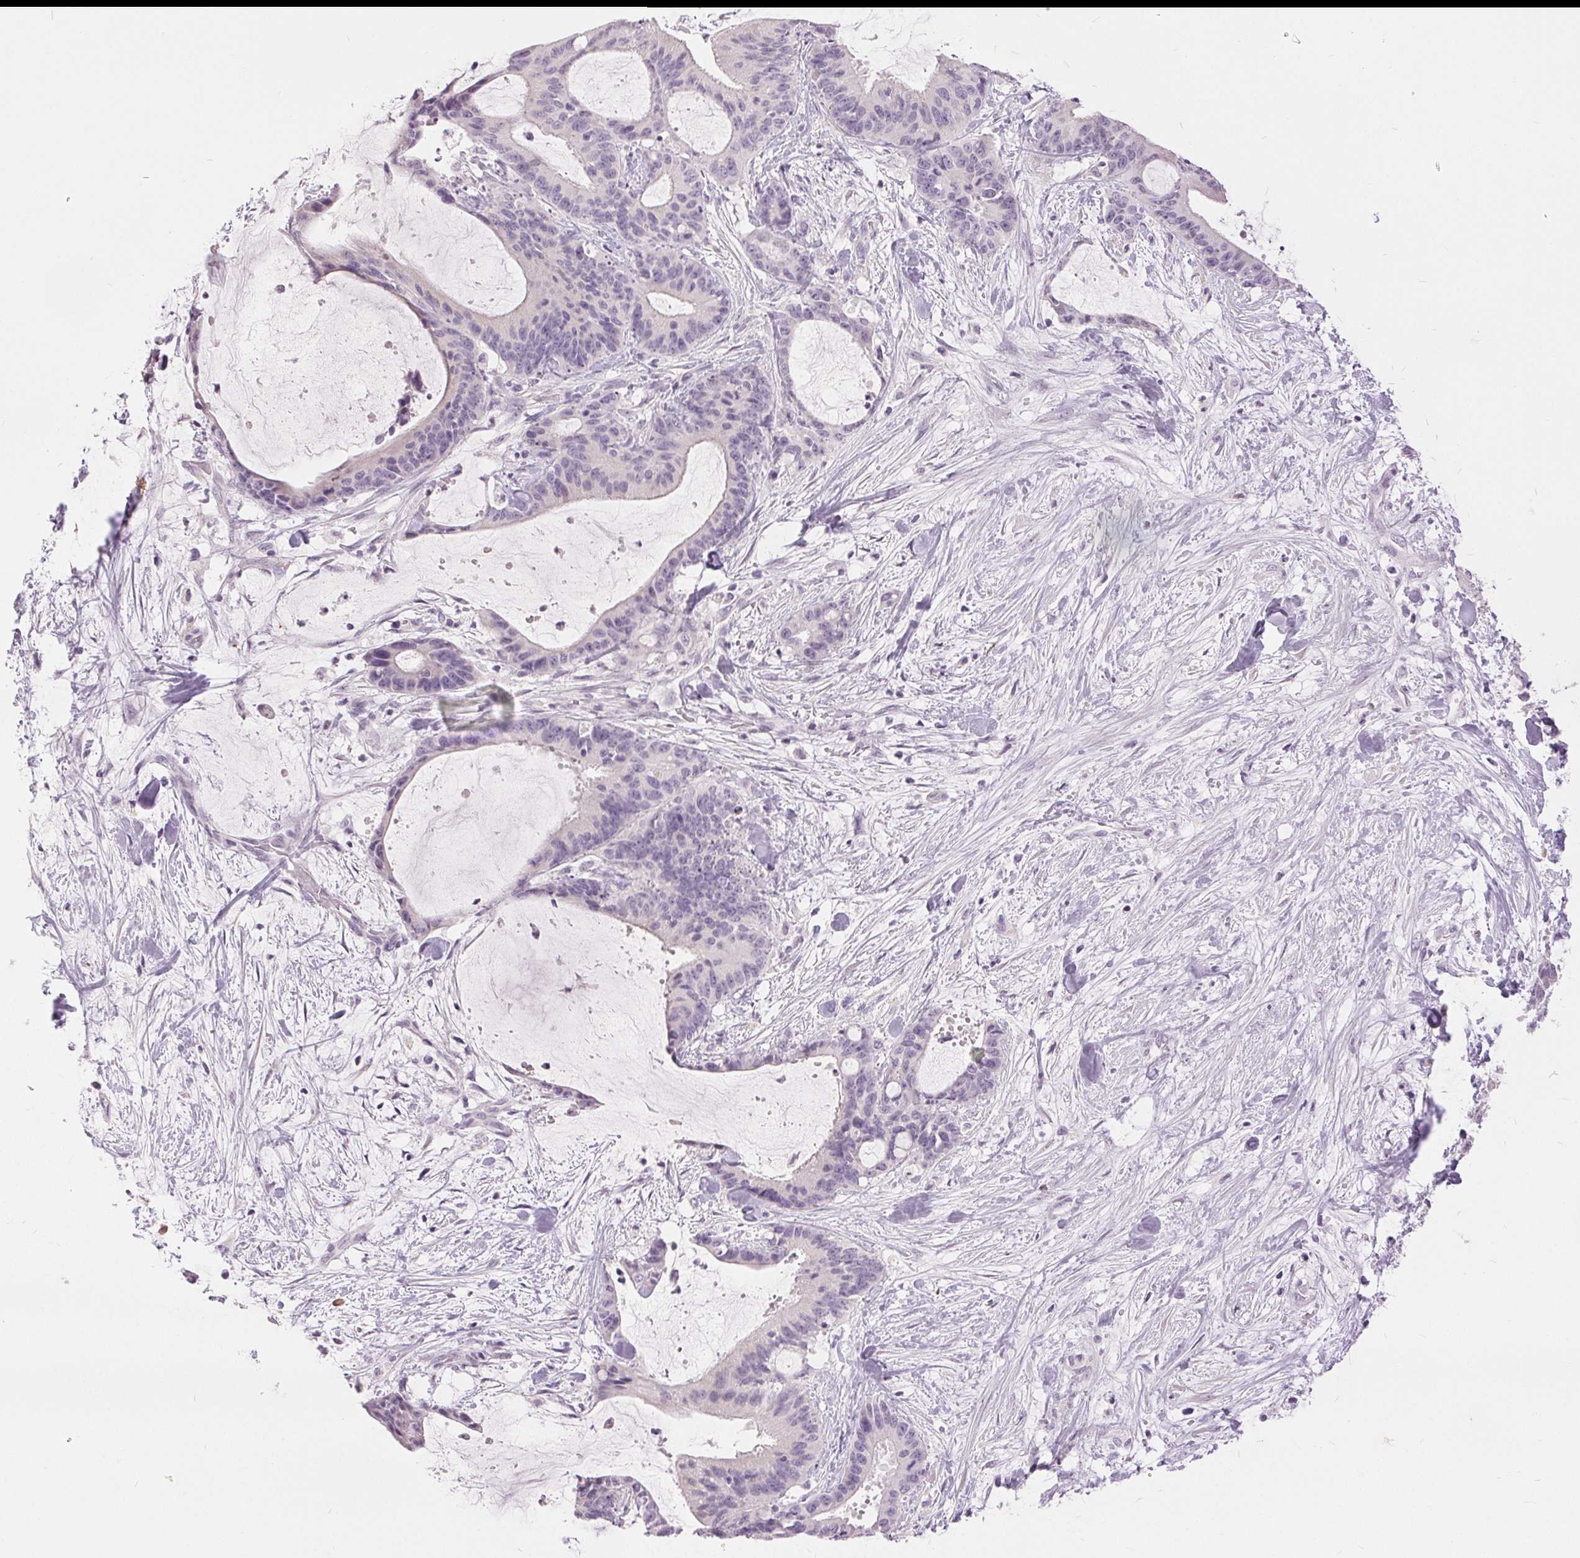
{"staining": {"intensity": "negative", "quantity": "none", "location": "none"}, "tissue": "liver cancer", "cell_type": "Tumor cells", "image_type": "cancer", "snomed": [{"axis": "morphology", "description": "Cholangiocarcinoma"}, {"axis": "topography", "description": "Liver"}], "caption": "A high-resolution image shows immunohistochemistry staining of liver cancer (cholangiocarcinoma), which reveals no significant expression in tumor cells.", "gene": "DSG3", "patient": {"sex": "female", "age": 73}}